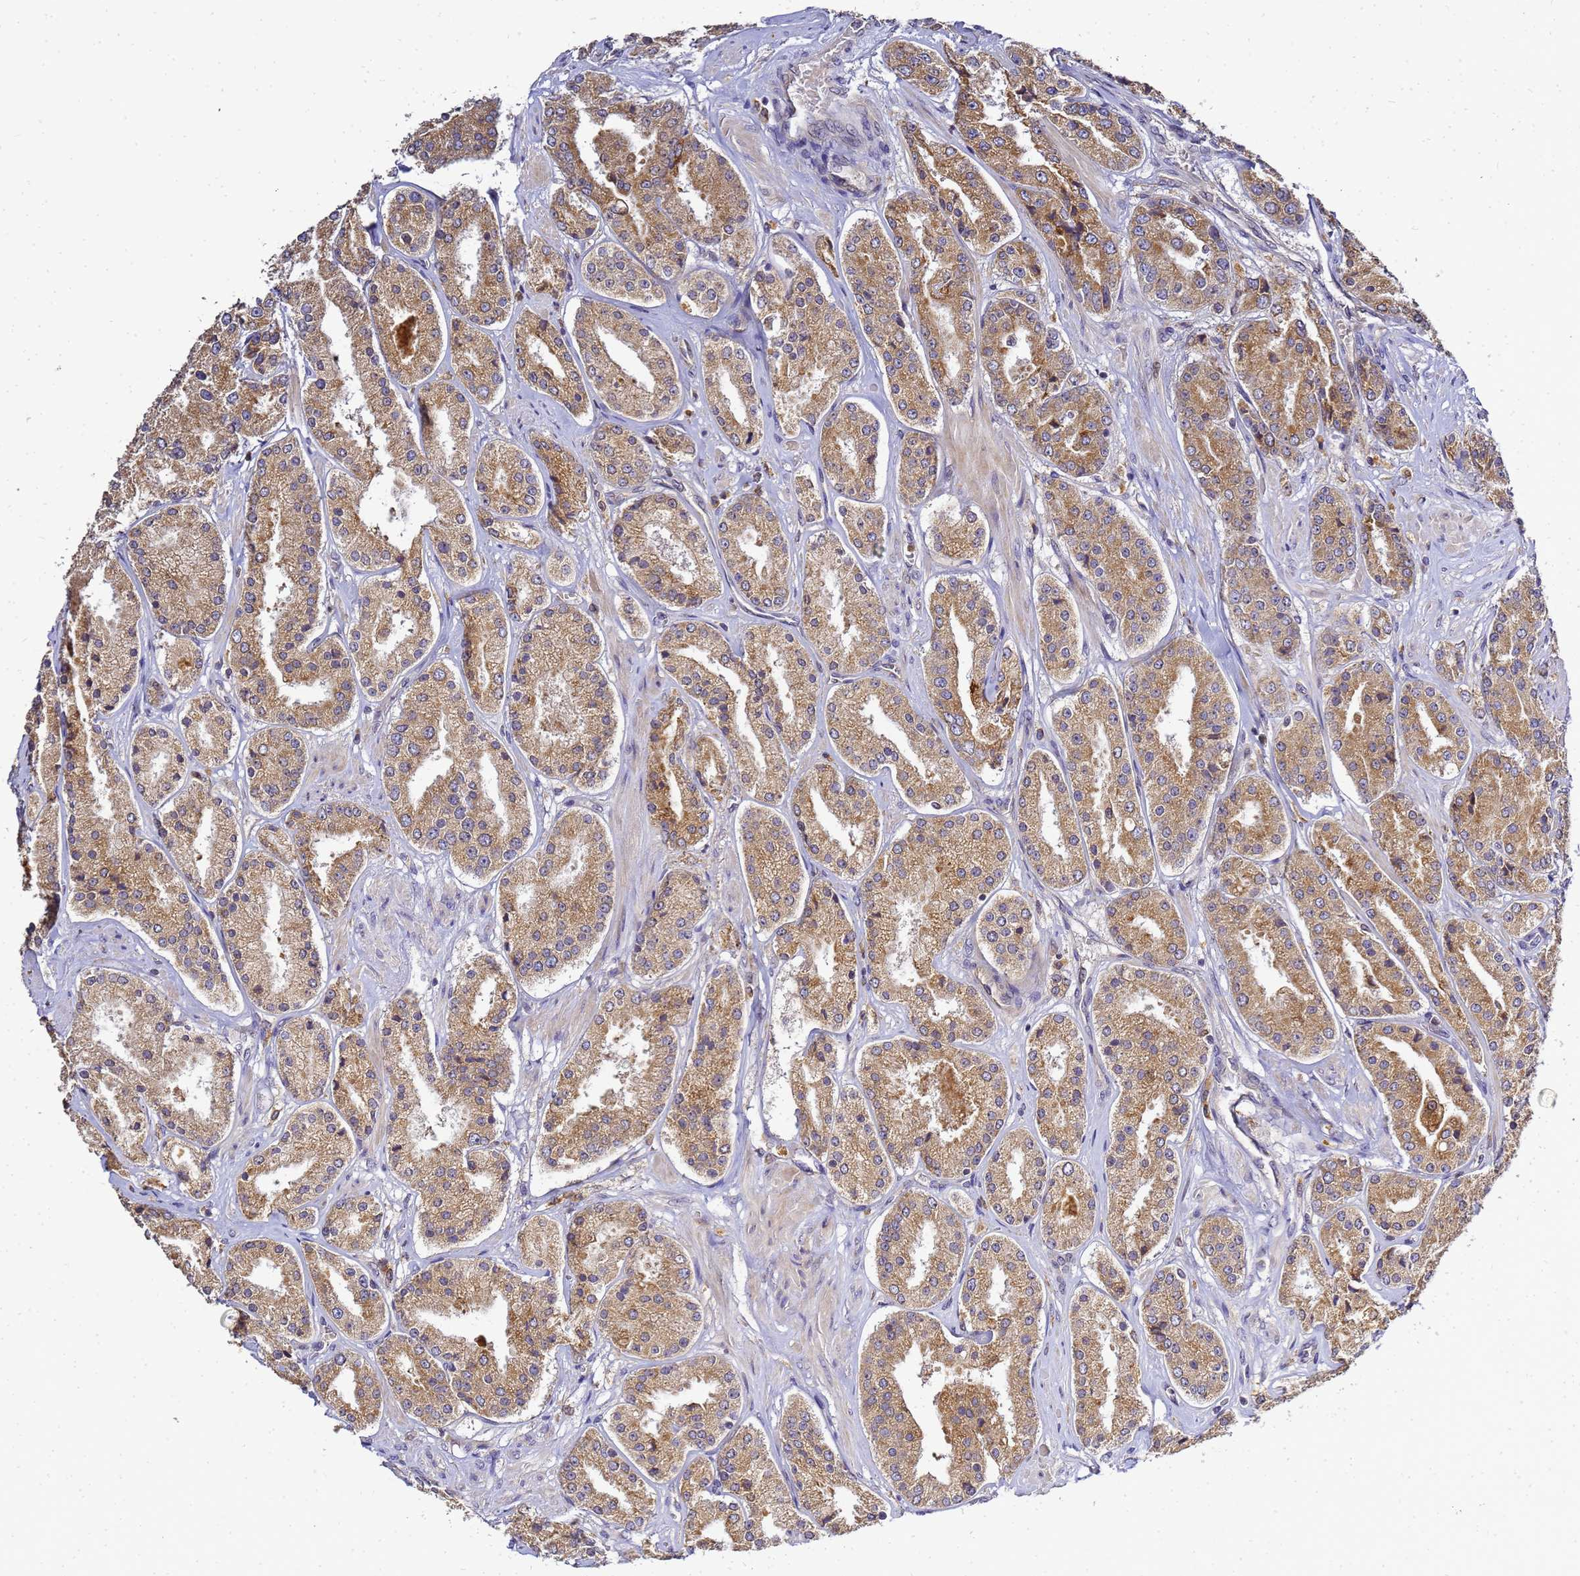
{"staining": {"intensity": "moderate", "quantity": ">75%", "location": "cytoplasmic/membranous"}, "tissue": "prostate cancer", "cell_type": "Tumor cells", "image_type": "cancer", "snomed": [{"axis": "morphology", "description": "Adenocarcinoma, High grade"}, {"axis": "topography", "description": "Prostate"}], "caption": "Moderate cytoplasmic/membranous protein expression is appreciated in about >75% of tumor cells in prostate adenocarcinoma (high-grade).", "gene": "ADPGK", "patient": {"sex": "male", "age": 63}}